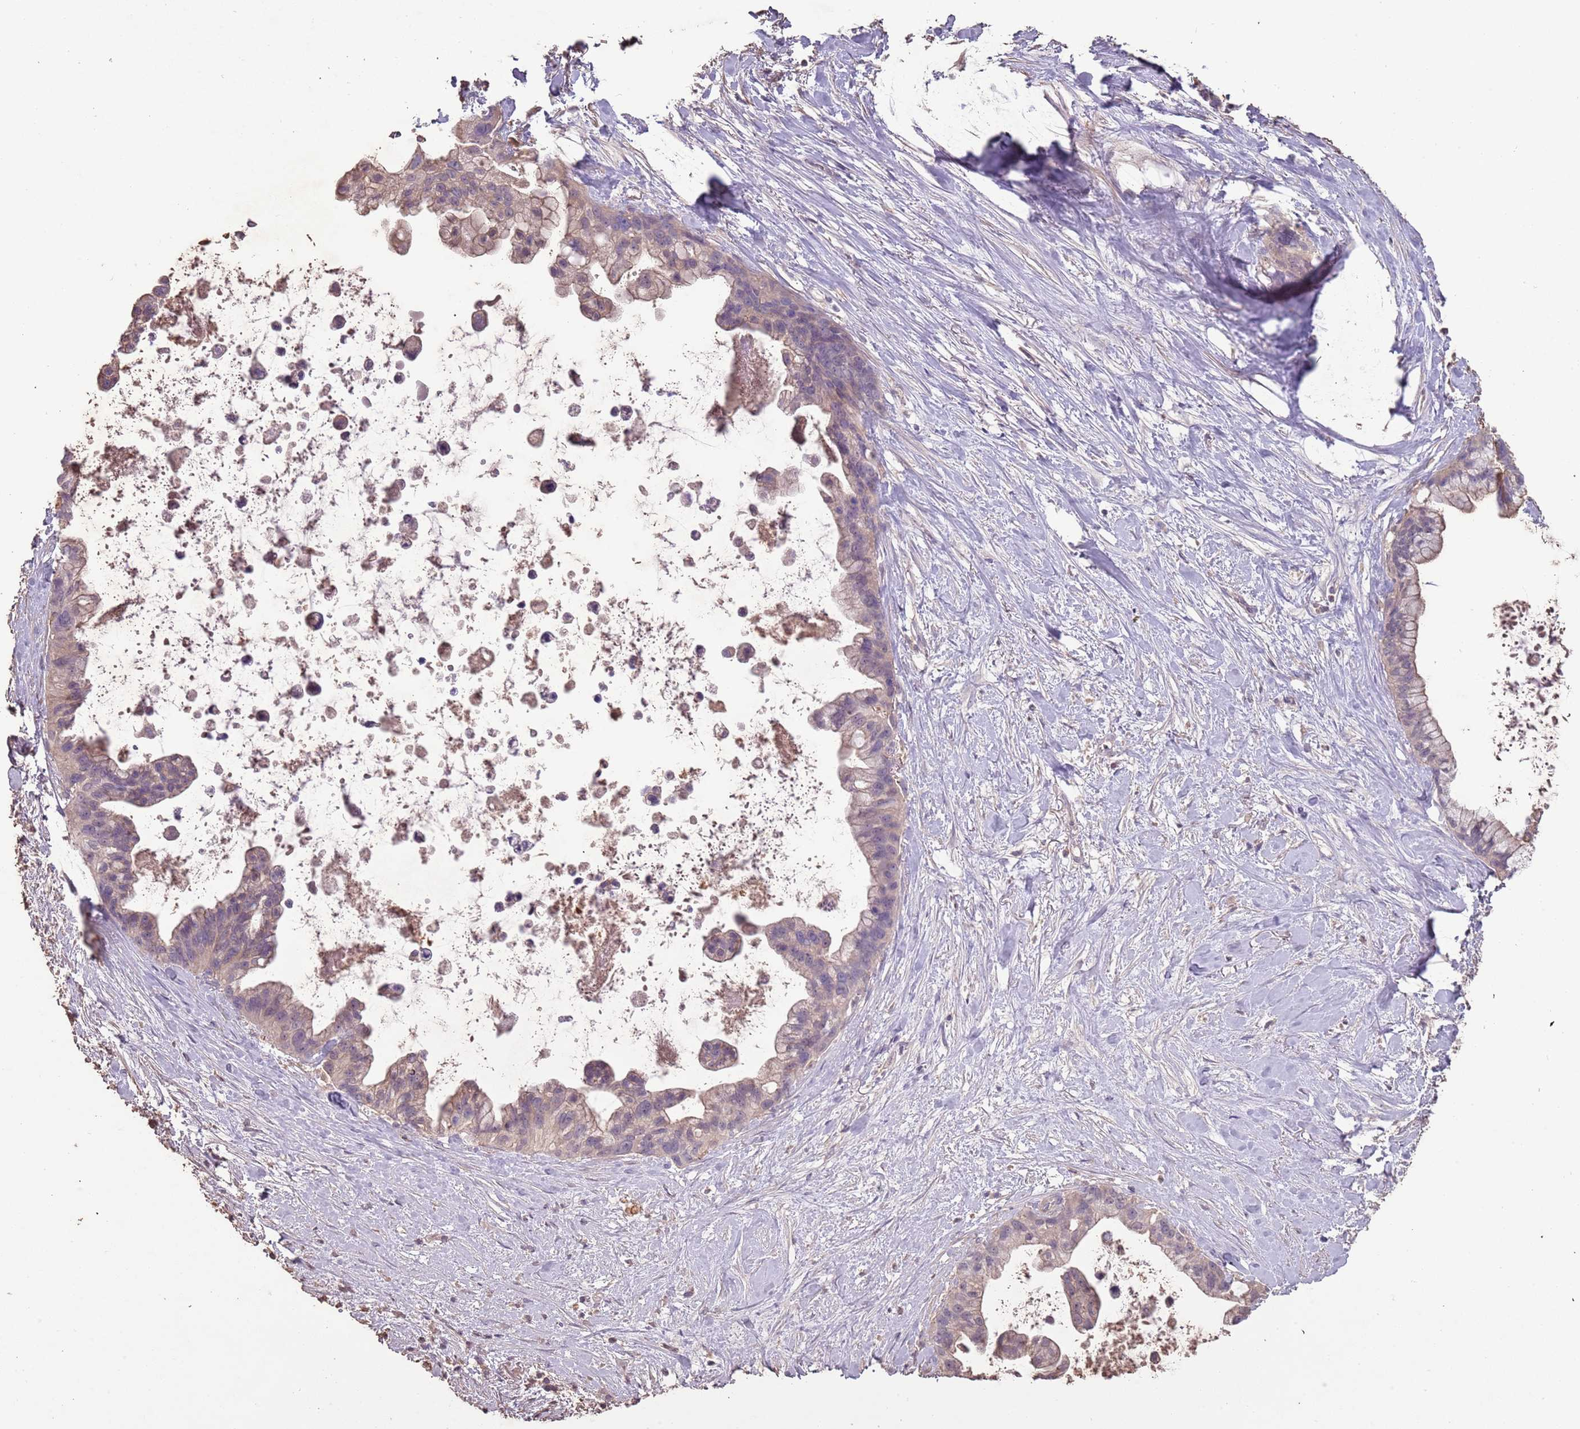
{"staining": {"intensity": "weak", "quantity": "25%-75%", "location": "cytoplasmic/membranous"}, "tissue": "pancreatic cancer", "cell_type": "Tumor cells", "image_type": "cancer", "snomed": [{"axis": "morphology", "description": "Adenocarcinoma, NOS"}, {"axis": "topography", "description": "Pancreas"}], "caption": "This micrograph displays immunohistochemistry (IHC) staining of pancreatic adenocarcinoma, with low weak cytoplasmic/membranous staining in approximately 25%-75% of tumor cells.", "gene": "FECH", "patient": {"sex": "female", "age": 83}}